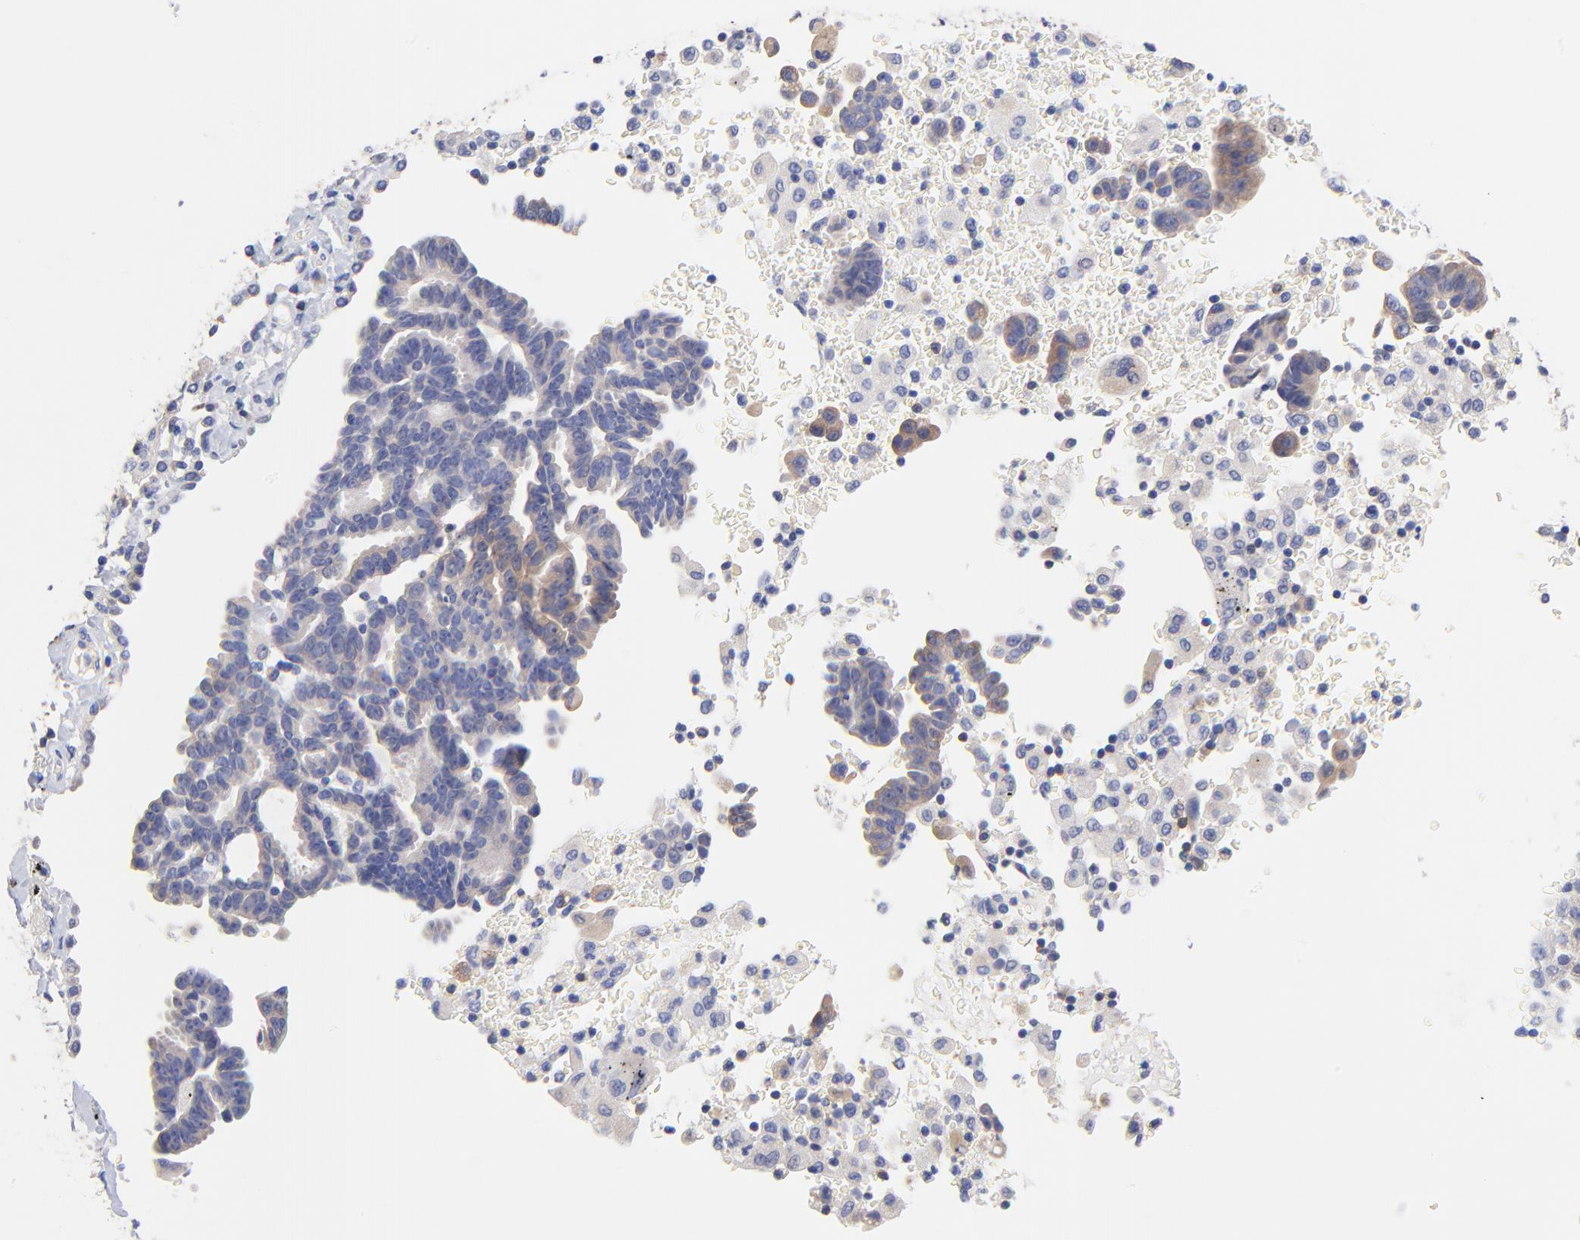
{"staining": {"intensity": "weak", "quantity": "25%-75%", "location": "cytoplasmic/membranous"}, "tissue": "lung cancer", "cell_type": "Tumor cells", "image_type": "cancer", "snomed": [{"axis": "morphology", "description": "Adenocarcinoma, NOS"}, {"axis": "topography", "description": "Lung"}], "caption": "Weak cytoplasmic/membranous protein expression is seen in approximately 25%-75% of tumor cells in adenocarcinoma (lung).", "gene": "TNFRSF13C", "patient": {"sex": "female", "age": 64}}